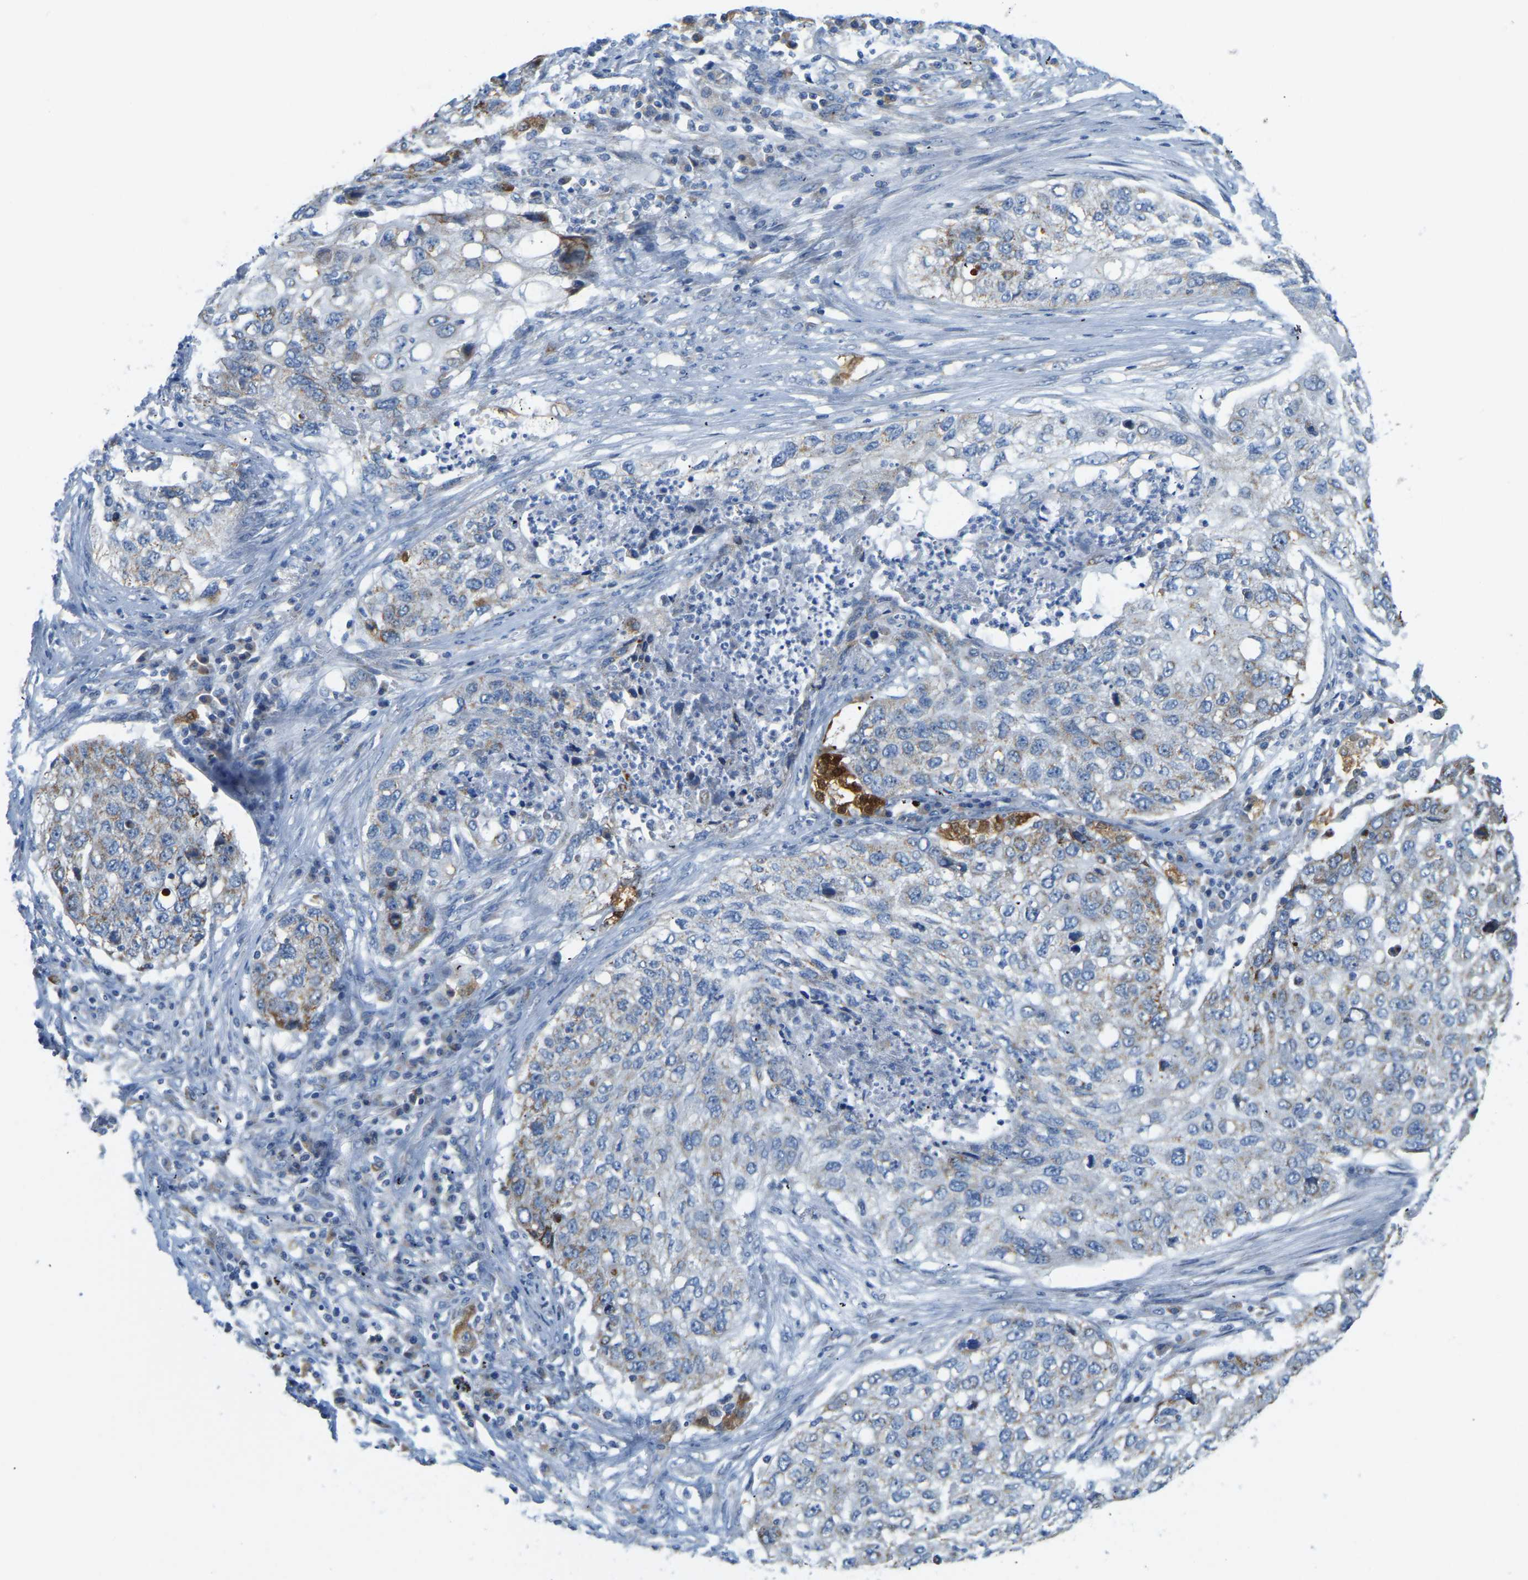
{"staining": {"intensity": "moderate", "quantity": "<25%", "location": "cytoplasmic/membranous"}, "tissue": "lung cancer", "cell_type": "Tumor cells", "image_type": "cancer", "snomed": [{"axis": "morphology", "description": "Squamous cell carcinoma, NOS"}, {"axis": "topography", "description": "Lung"}], "caption": "Moderate cytoplasmic/membranous protein staining is present in approximately <25% of tumor cells in squamous cell carcinoma (lung). (Stains: DAB in brown, nuclei in blue, Microscopy: brightfield microscopy at high magnification).", "gene": "GDA", "patient": {"sex": "female", "age": 63}}